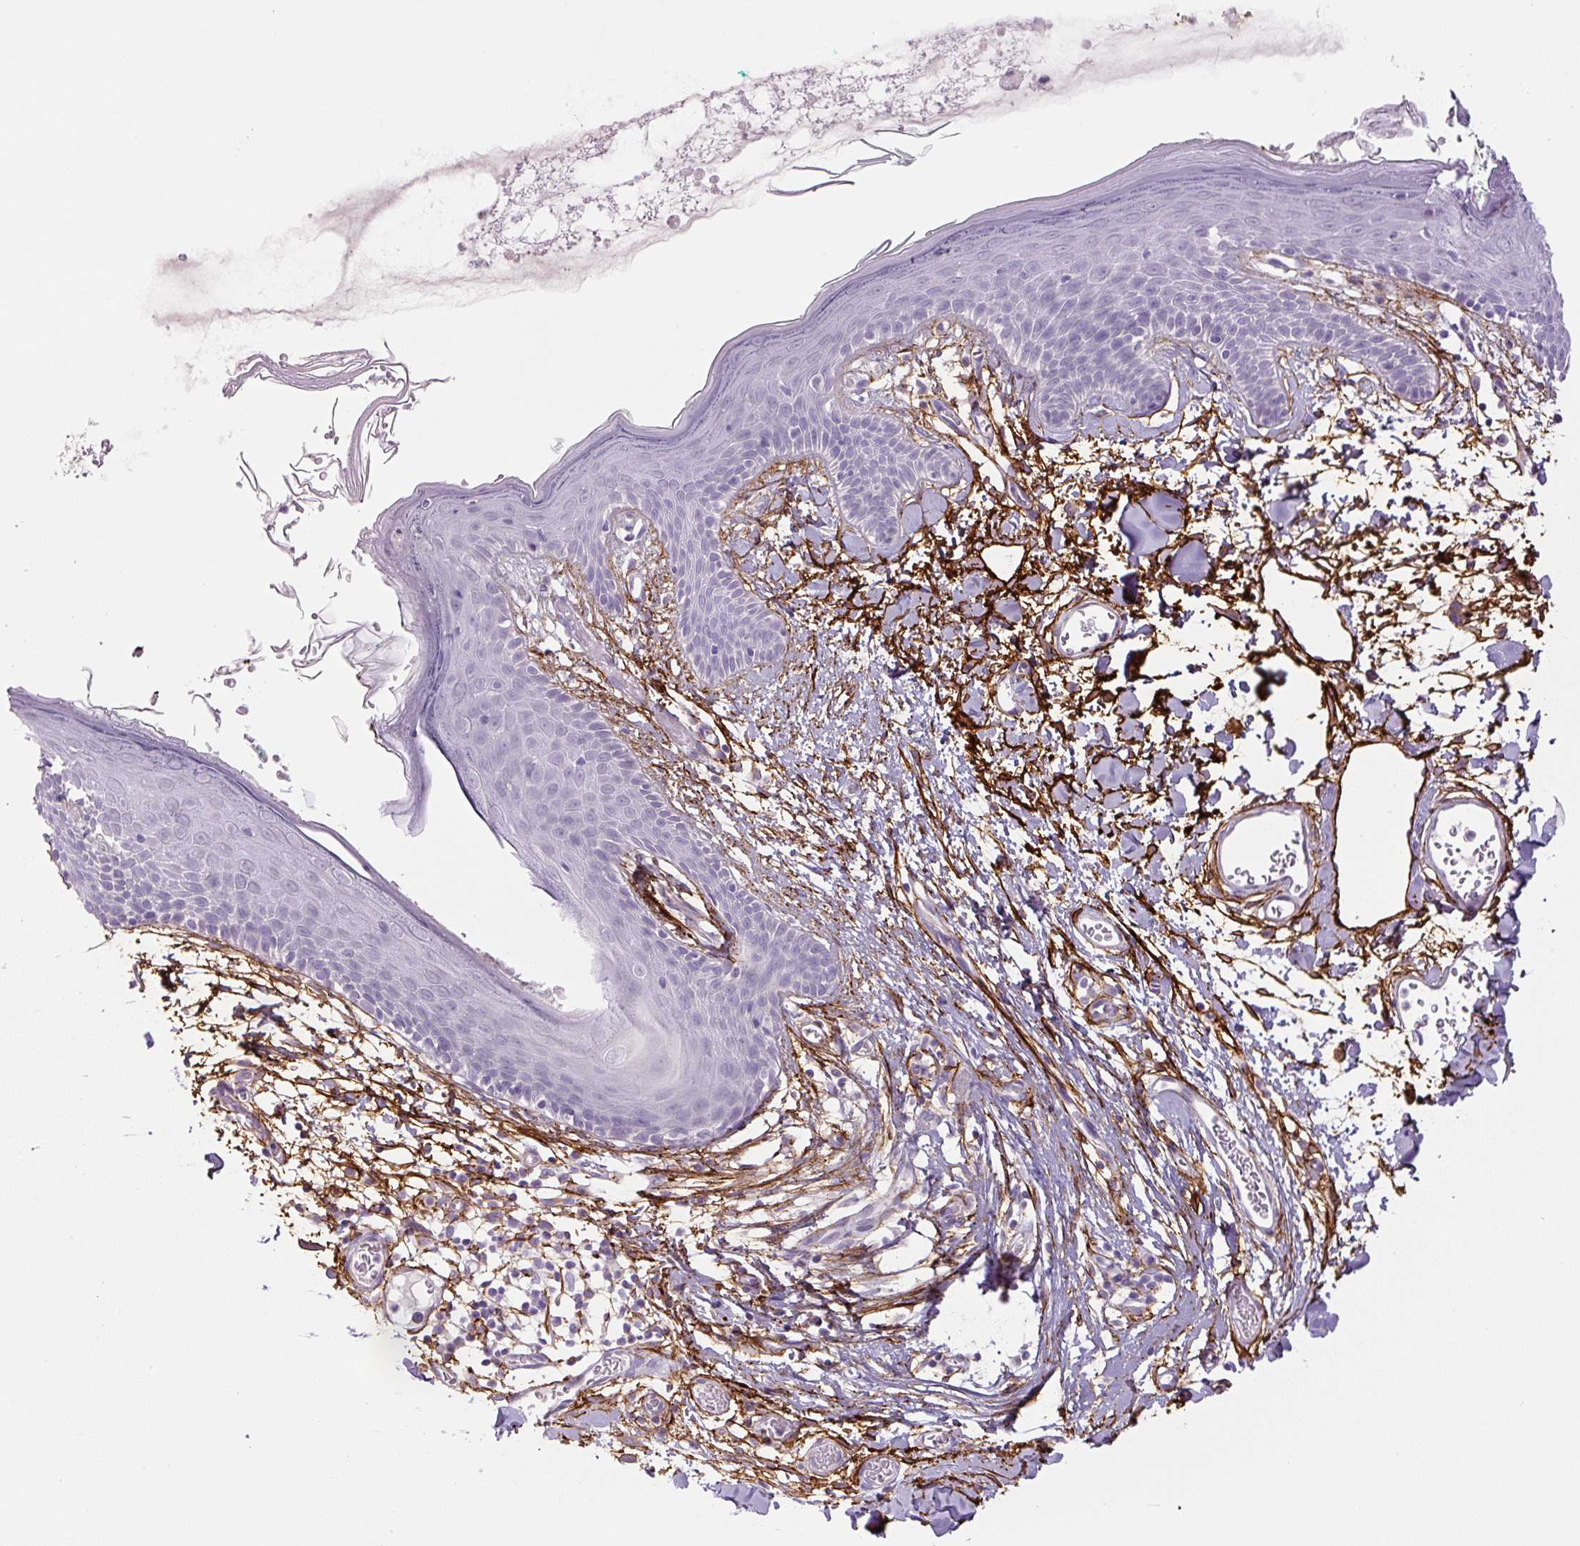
{"staining": {"intensity": "strong", "quantity": ">75%", "location": "cytoplasmic/membranous"}, "tissue": "skin", "cell_type": "Fibroblasts", "image_type": "normal", "snomed": [{"axis": "morphology", "description": "Normal tissue, NOS"}, {"axis": "topography", "description": "Skin"}], "caption": "Benign skin exhibits strong cytoplasmic/membranous positivity in approximately >75% of fibroblasts, visualized by immunohistochemistry.", "gene": "FBN1", "patient": {"sex": "male", "age": 79}}